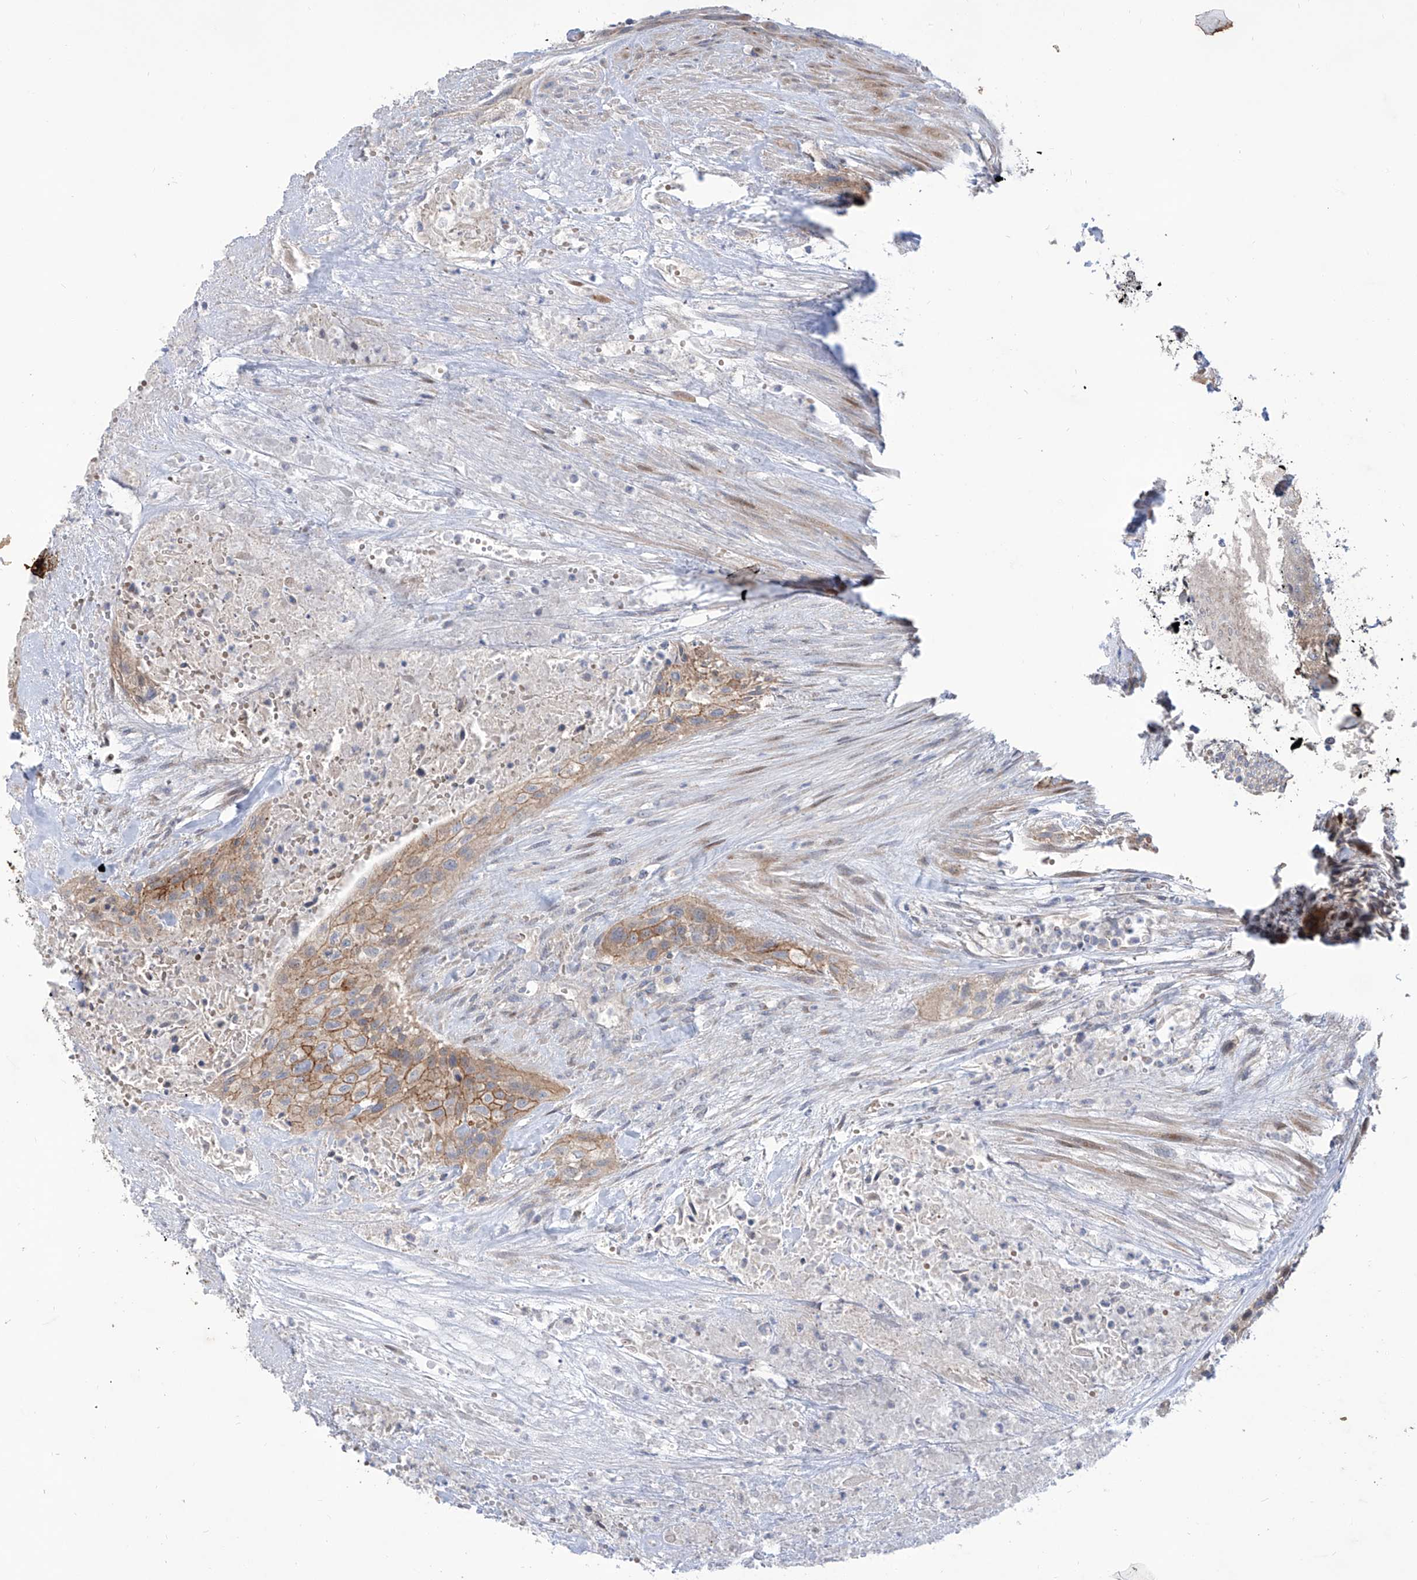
{"staining": {"intensity": "moderate", "quantity": "25%-75%", "location": "cytoplasmic/membranous"}, "tissue": "urothelial cancer", "cell_type": "Tumor cells", "image_type": "cancer", "snomed": [{"axis": "morphology", "description": "Urothelial carcinoma, High grade"}, {"axis": "topography", "description": "Urinary bladder"}], "caption": "Immunohistochemistry image of neoplastic tissue: high-grade urothelial carcinoma stained using immunohistochemistry (IHC) shows medium levels of moderate protein expression localized specifically in the cytoplasmic/membranous of tumor cells, appearing as a cytoplasmic/membranous brown color.", "gene": "LRRC1", "patient": {"sex": "male", "age": 35}}